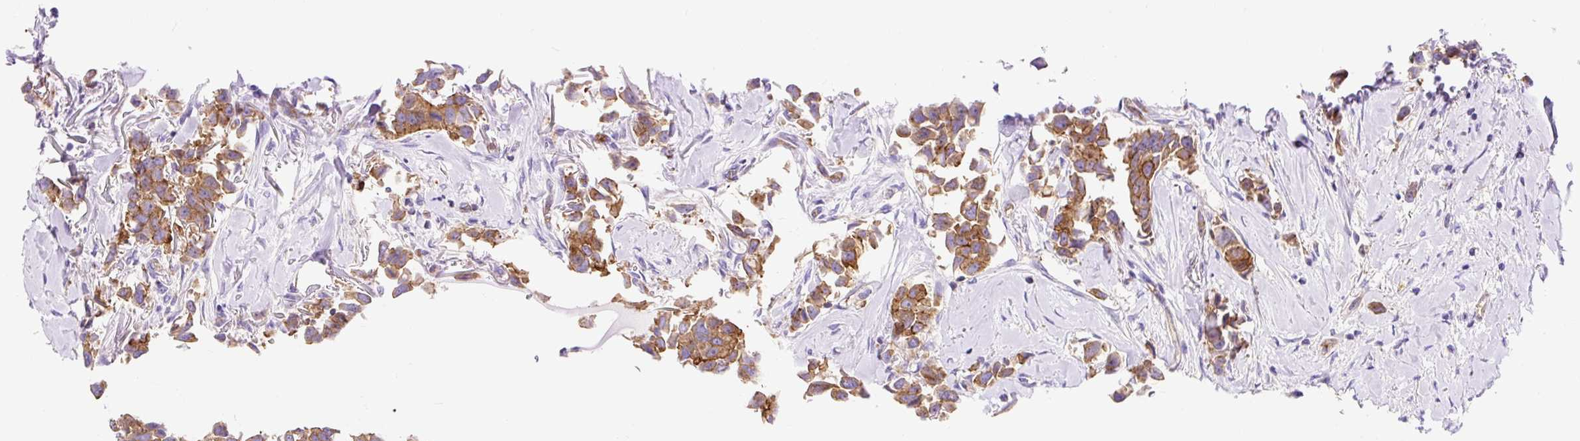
{"staining": {"intensity": "strong", "quantity": ">75%", "location": "cytoplasmic/membranous"}, "tissue": "breast cancer", "cell_type": "Tumor cells", "image_type": "cancer", "snomed": [{"axis": "morphology", "description": "Duct carcinoma"}, {"axis": "topography", "description": "Breast"}], "caption": "Tumor cells reveal high levels of strong cytoplasmic/membranous expression in approximately >75% of cells in human breast cancer (intraductal carcinoma).", "gene": "HIP1R", "patient": {"sex": "female", "age": 80}}